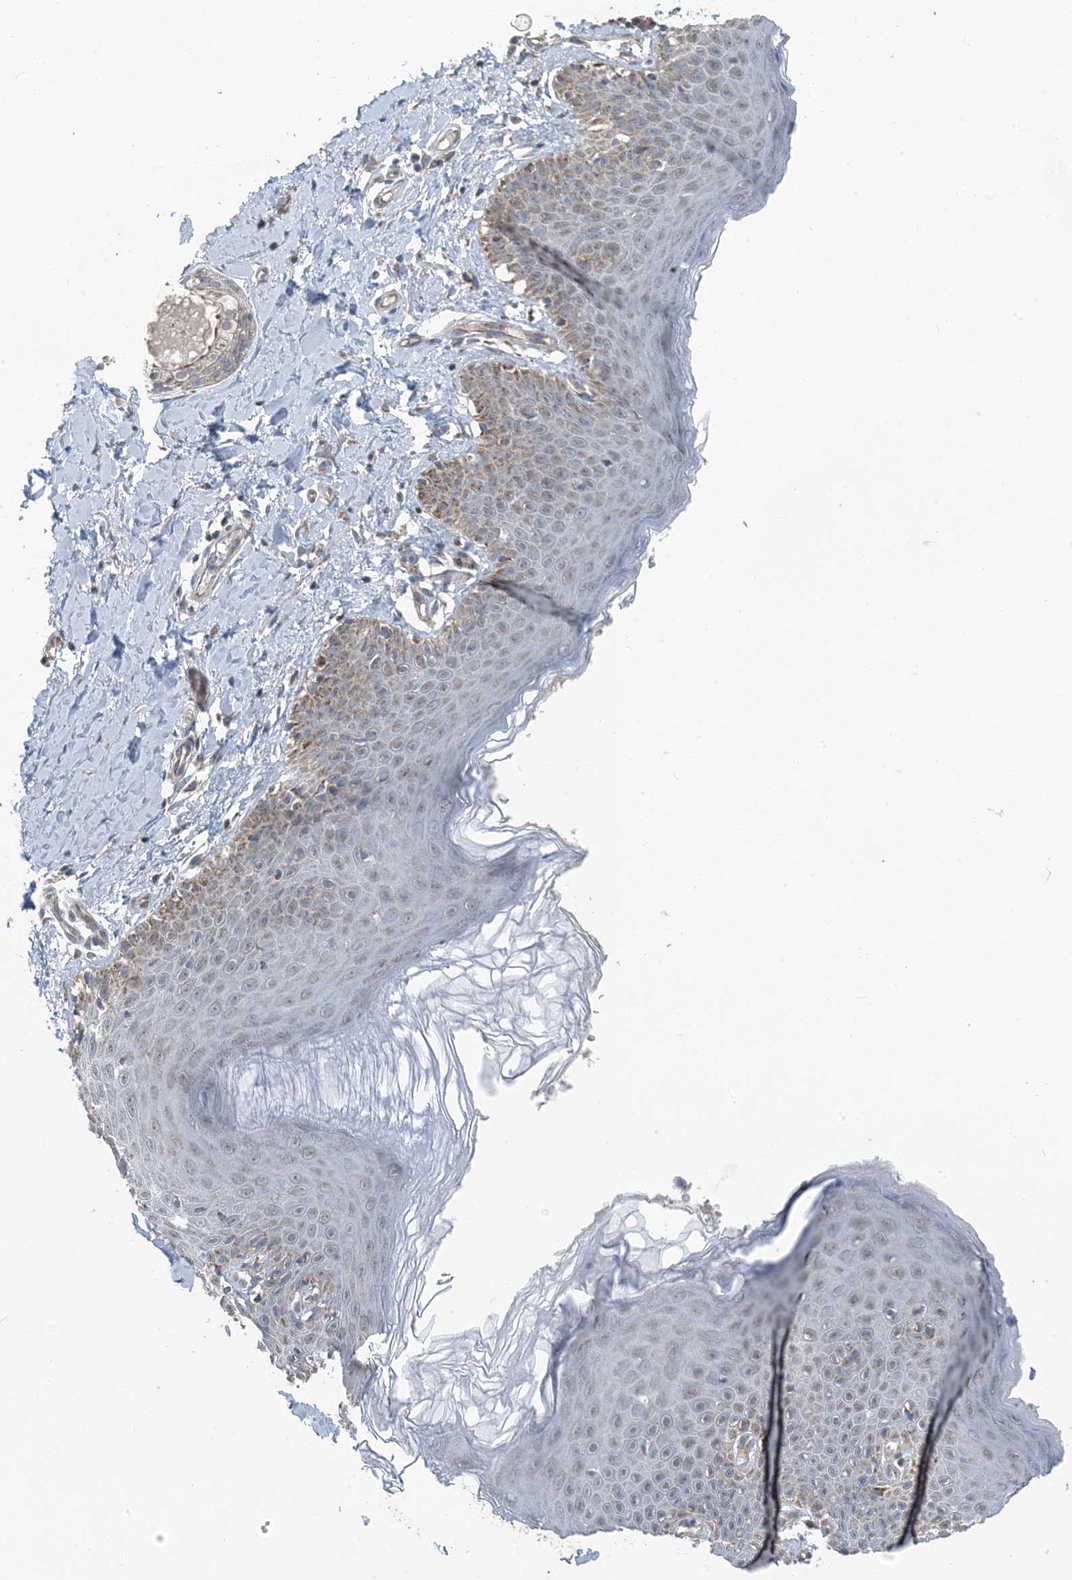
{"staining": {"intensity": "moderate", "quantity": "<25%", "location": "cytoplasmic/membranous"}, "tissue": "skin", "cell_type": "Epidermal cells", "image_type": "normal", "snomed": [{"axis": "morphology", "description": "Normal tissue, NOS"}, {"axis": "topography", "description": "Vulva"}], "caption": "Immunohistochemistry (IHC) image of benign human skin stained for a protein (brown), which displays low levels of moderate cytoplasmic/membranous expression in about <25% of epidermal cells.", "gene": "PILRB", "patient": {"sex": "female", "age": 66}}